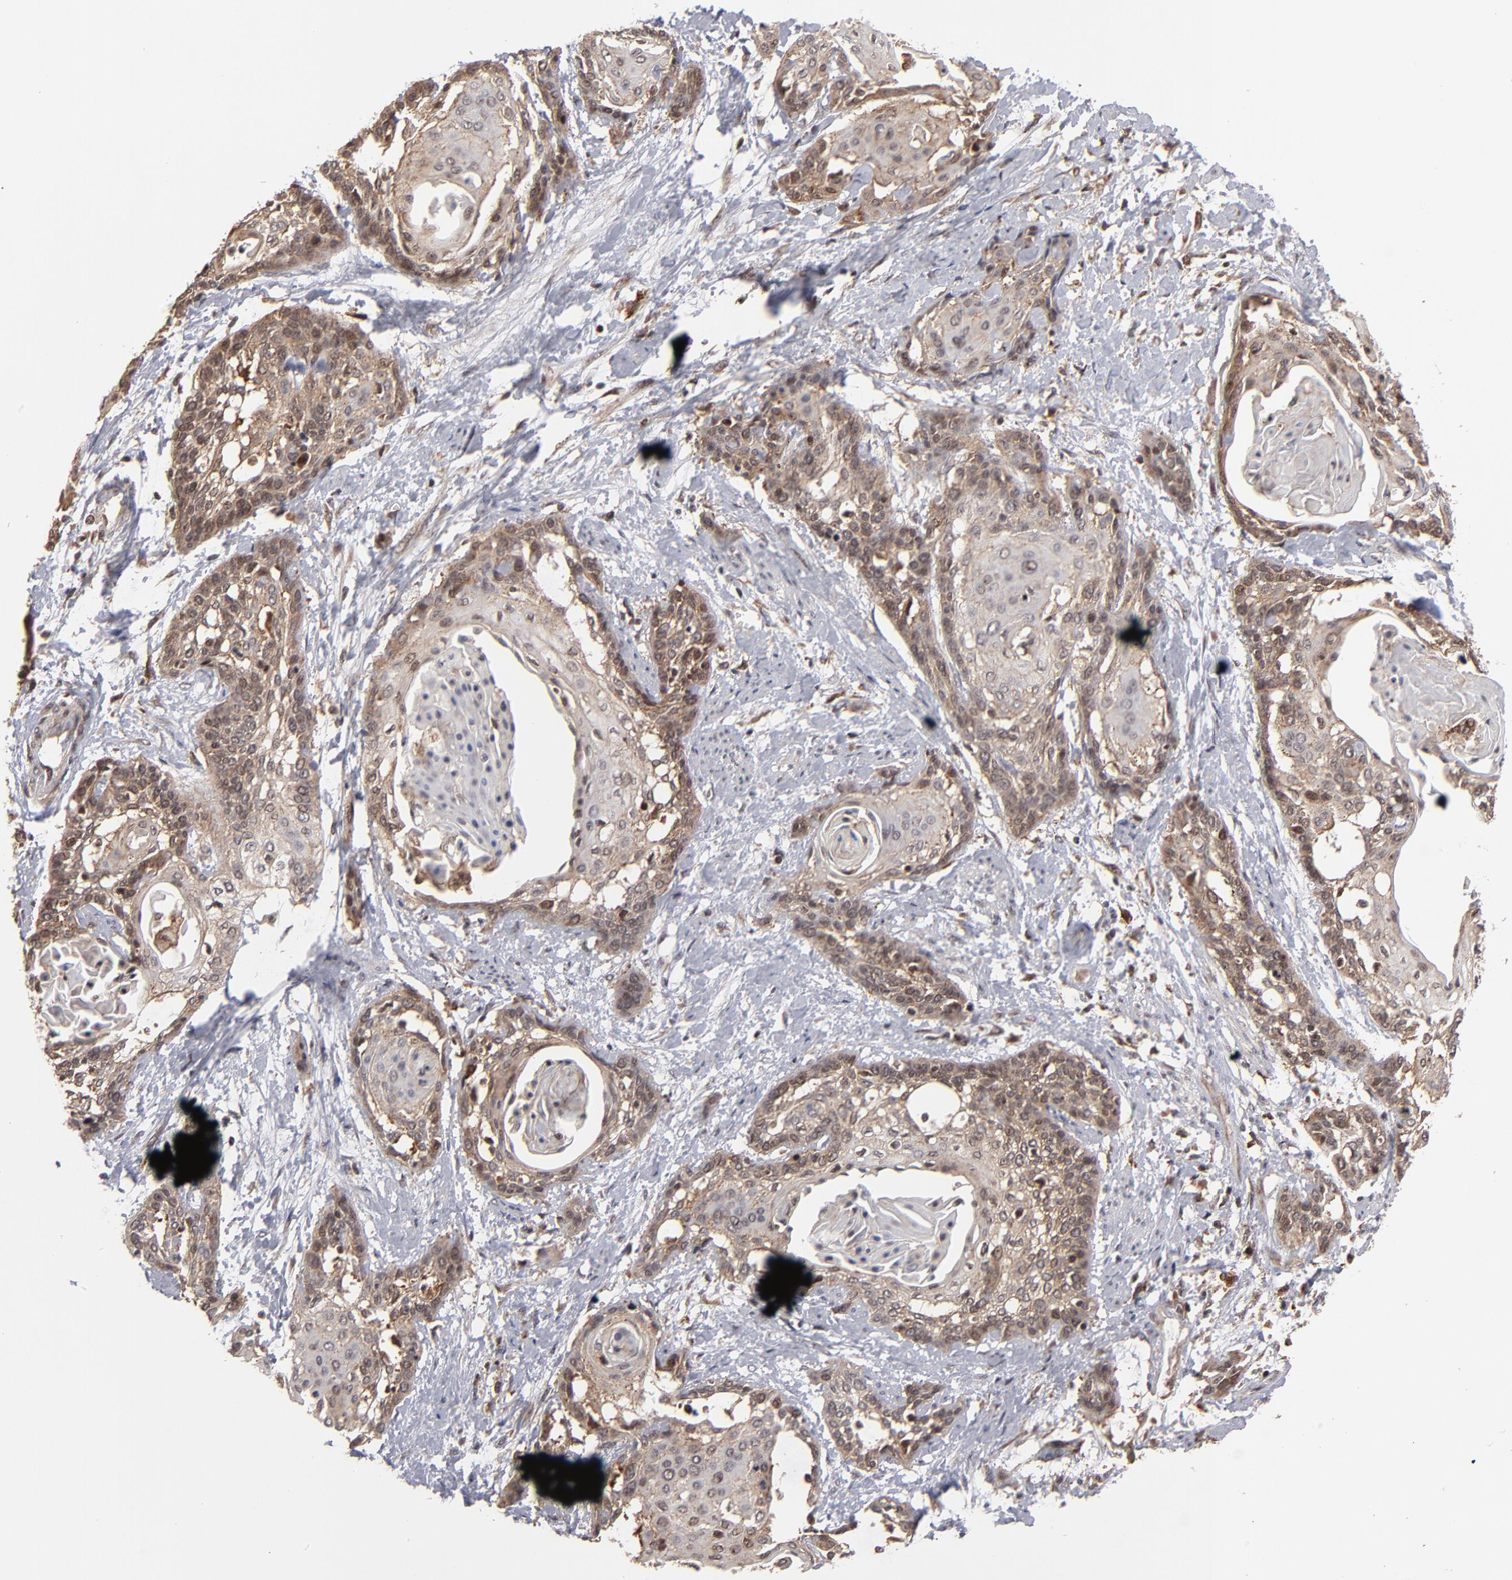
{"staining": {"intensity": "moderate", "quantity": ">75%", "location": "cytoplasmic/membranous,nuclear"}, "tissue": "cervical cancer", "cell_type": "Tumor cells", "image_type": "cancer", "snomed": [{"axis": "morphology", "description": "Squamous cell carcinoma, NOS"}, {"axis": "topography", "description": "Cervix"}], "caption": "A brown stain labels moderate cytoplasmic/membranous and nuclear staining of a protein in cervical squamous cell carcinoma tumor cells.", "gene": "RGS6", "patient": {"sex": "female", "age": 57}}